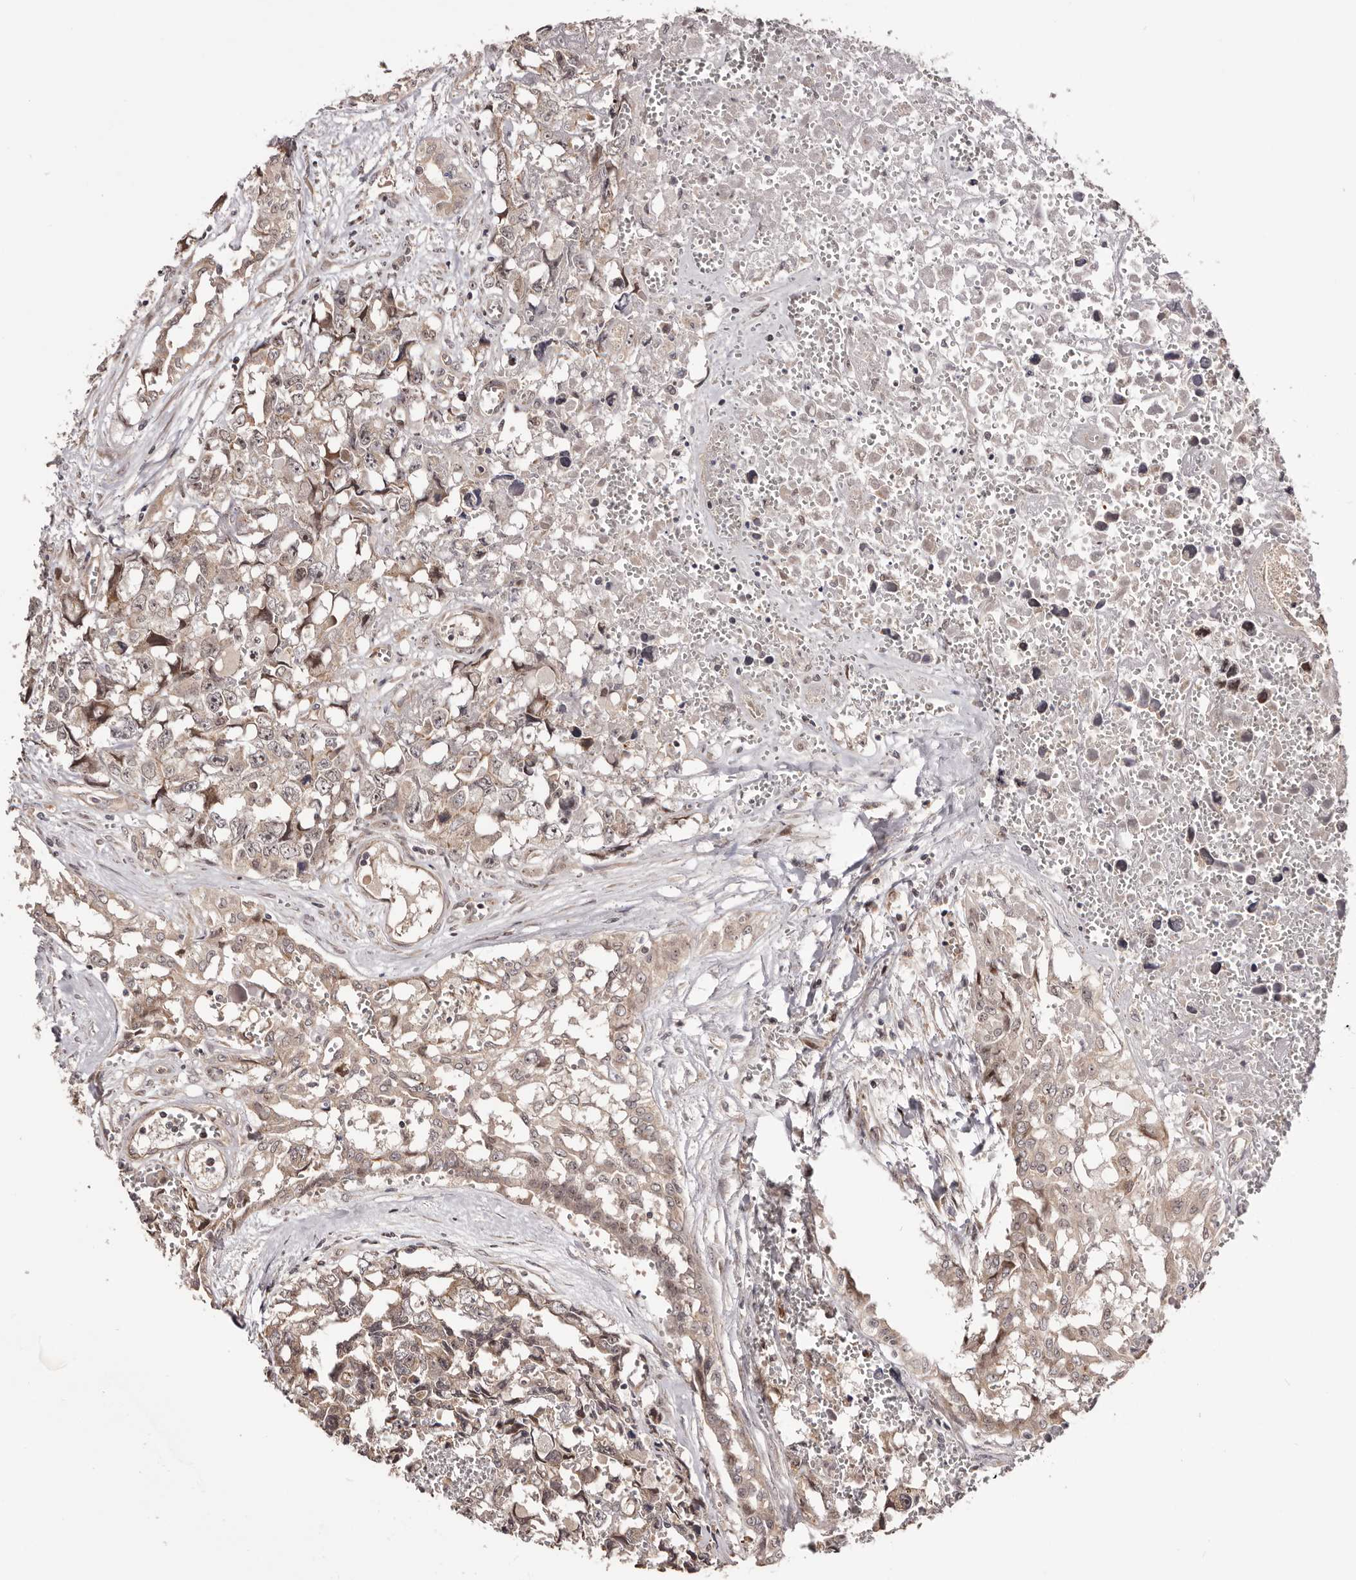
{"staining": {"intensity": "weak", "quantity": "25%-75%", "location": "cytoplasmic/membranous,nuclear"}, "tissue": "testis cancer", "cell_type": "Tumor cells", "image_type": "cancer", "snomed": [{"axis": "morphology", "description": "Carcinoma, Embryonal, NOS"}, {"axis": "topography", "description": "Testis"}], "caption": "Testis embryonal carcinoma stained with a protein marker demonstrates weak staining in tumor cells.", "gene": "NOL12", "patient": {"sex": "male", "age": 31}}